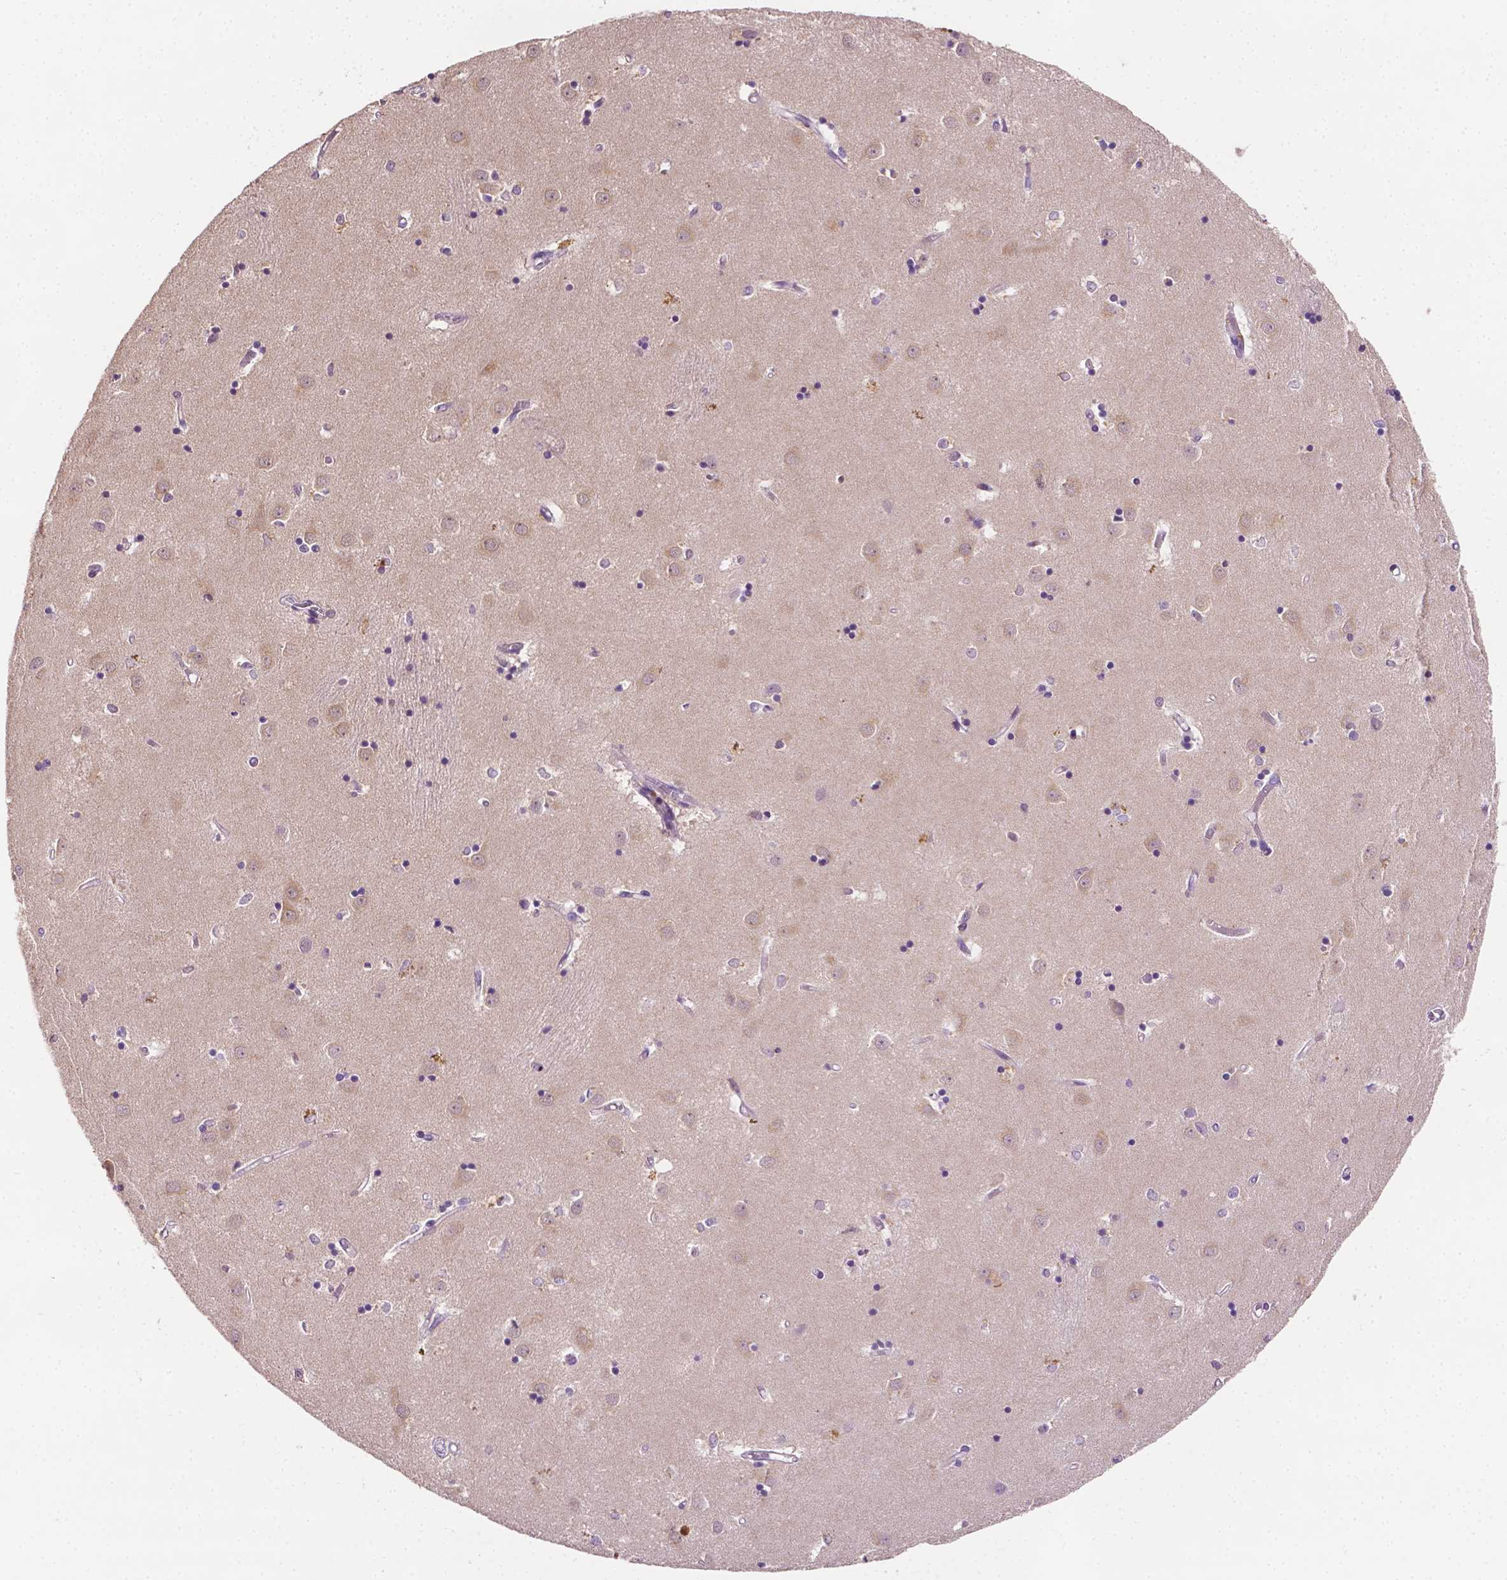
{"staining": {"intensity": "negative", "quantity": "none", "location": "none"}, "tissue": "caudate", "cell_type": "Glial cells", "image_type": "normal", "snomed": [{"axis": "morphology", "description": "Normal tissue, NOS"}, {"axis": "topography", "description": "Lateral ventricle wall"}], "caption": "An image of caudate stained for a protein shows no brown staining in glial cells. The staining is performed using DAB brown chromogen with nuclei counter-stained in using hematoxylin.", "gene": "MROH6", "patient": {"sex": "male", "age": 54}}